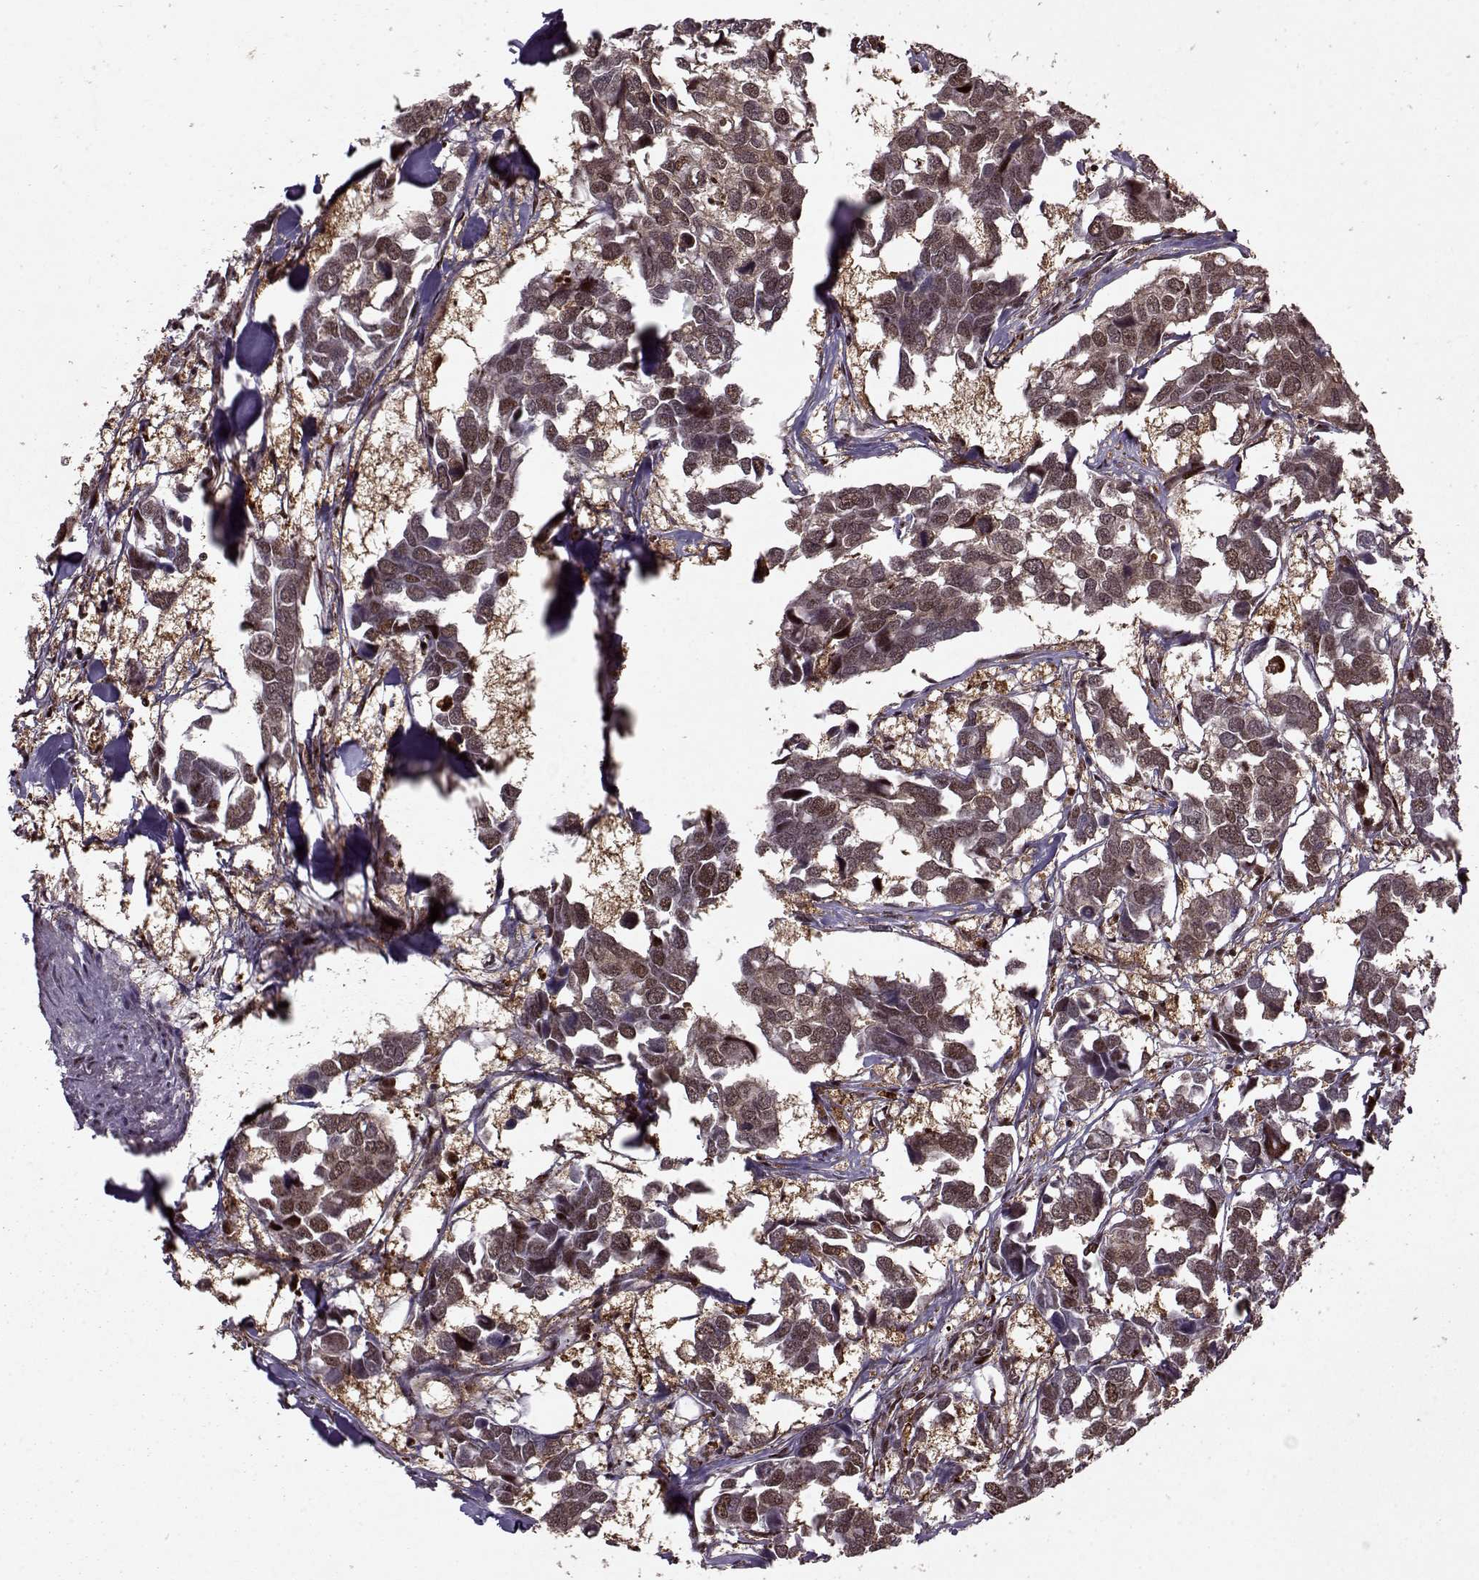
{"staining": {"intensity": "moderate", "quantity": ">75%", "location": "nuclear"}, "tissue": "breast cancer", "cell_type": "Tumor cells", "image_type": "cancer", "snomed": [{"axis": "morphology", "description": "Duct carcinoma"}, {"axis": "topography", "description": "Breast"}], "caption": "Immunohistochemistry staining of breast invasive ductal carcinoma, which shows medium levels of moderate nuclear positivity in about >75% of tumor cells indicating moderate nuclear protein positivity. The staining was performed using DAB (brown) for protein detection and nuclei were counterstained in hematoxylin (blue).", "gene": "PSMA7", "patient": {"sex": "female", "age": 83}}